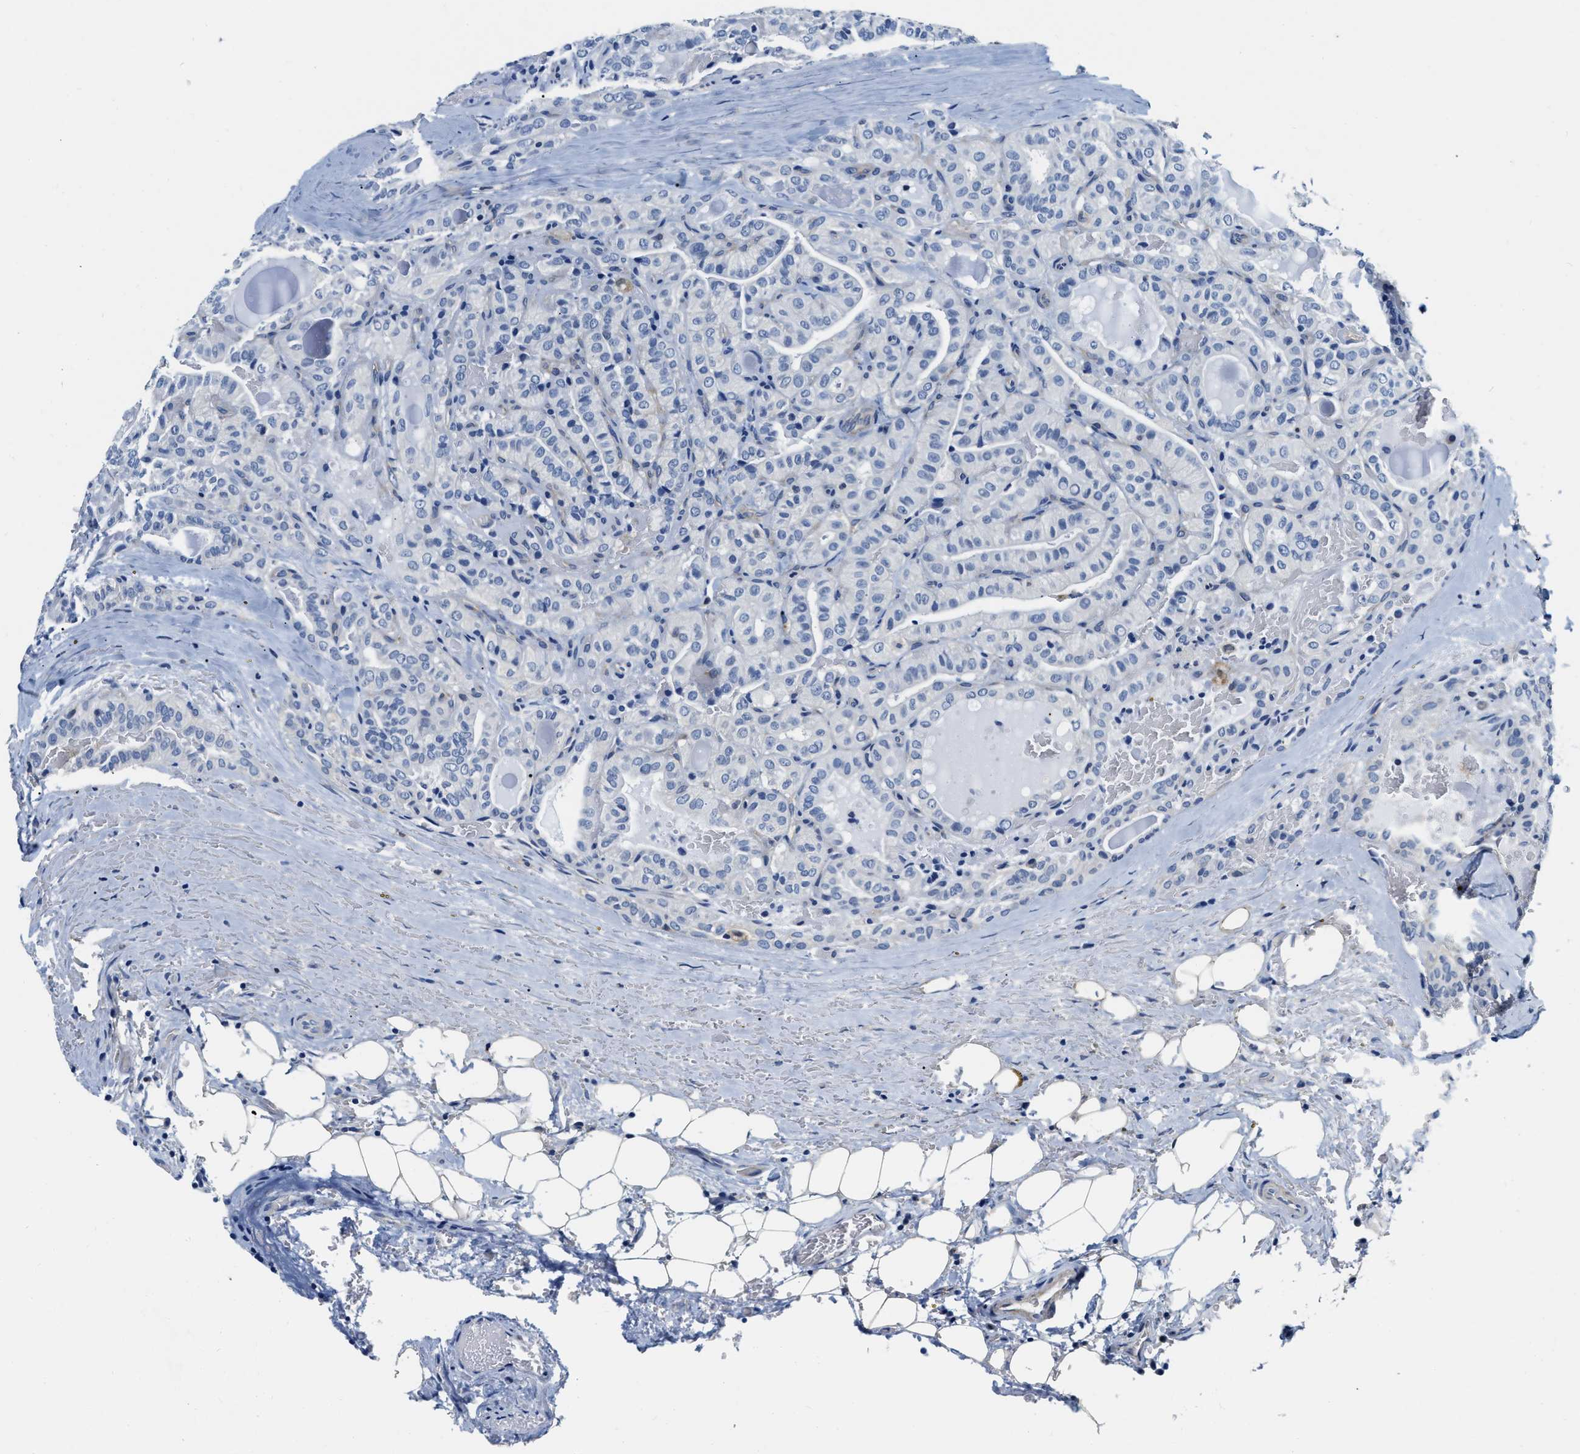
{"staining": {"intensity": "negative", "quantity": "none", "location": "none"}, "tissue": "head and neck cancer", "cell_type": "Tumor cells", "image_type": "cancer", "snomed": [{"axis": "morphology", "description": "Squamous cell carcinoma, NOS"}, {"axis": "topography", "description": "Oral tissue"}, {"axis": "topography", "description": "Head-Neck"}], "caption": "Photomicrograph shows no significant protein expression in tumor cells of head and neck cancer (squamous cell carcinoma).", "gene": "EIF2AK2", "patient": {"sex": "female", "age": 50}}